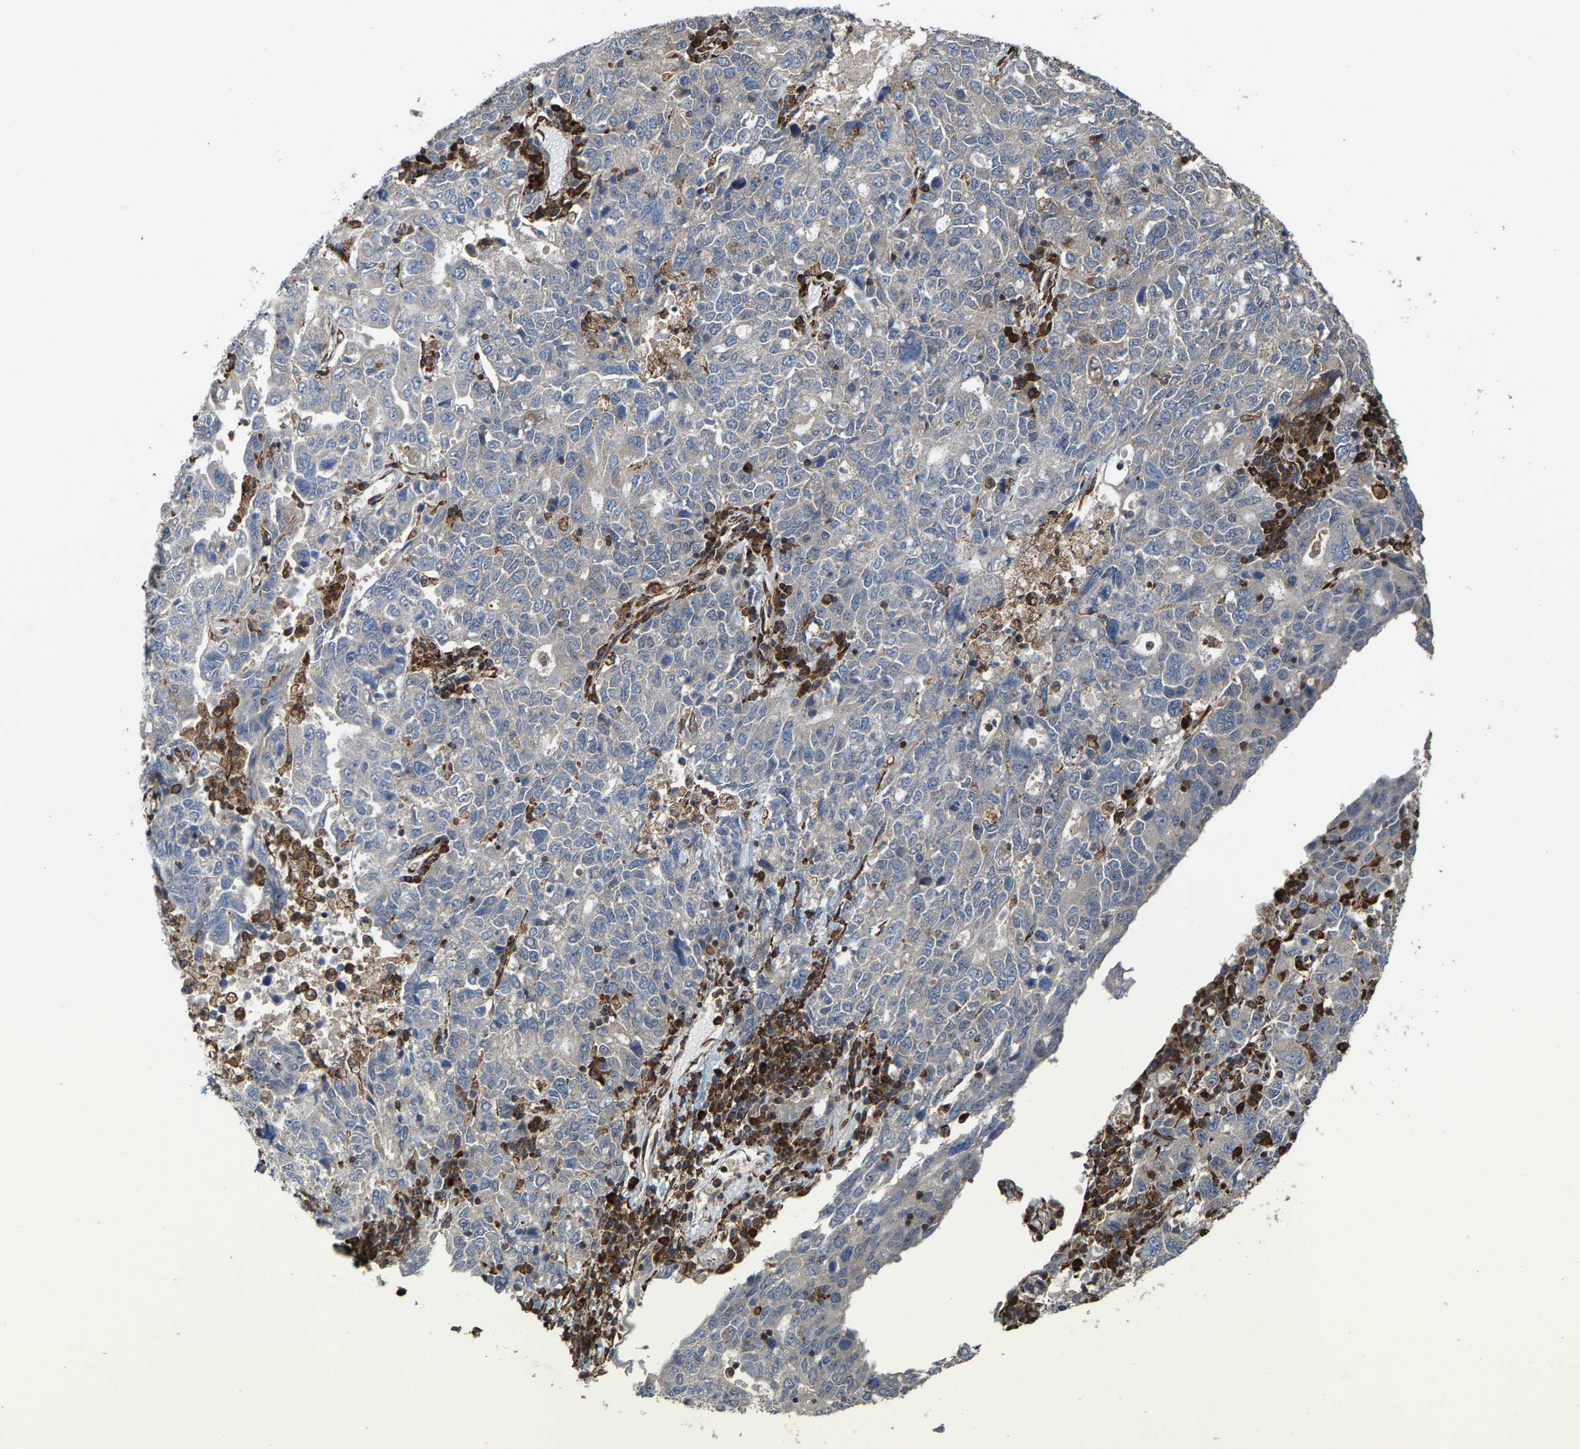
{"staining": {"intensity": "negative", "quantity": "none", "location": "none"}, "tissue": "ovarian cancer", "cell_type": "Tumor cells", "image_type": "cancer", "snomed": [{"axis": "morphology", "description": "Carcinoma, endometroid"}, {"axis": "topography", "description": "Ovary"}], "caption": "This is an IHC image of human endometroid carcinoma (ovarian). There is no expression in tumor cells.", "gene": "FGD3", "patient": {"sex": "female", "age": 62}}